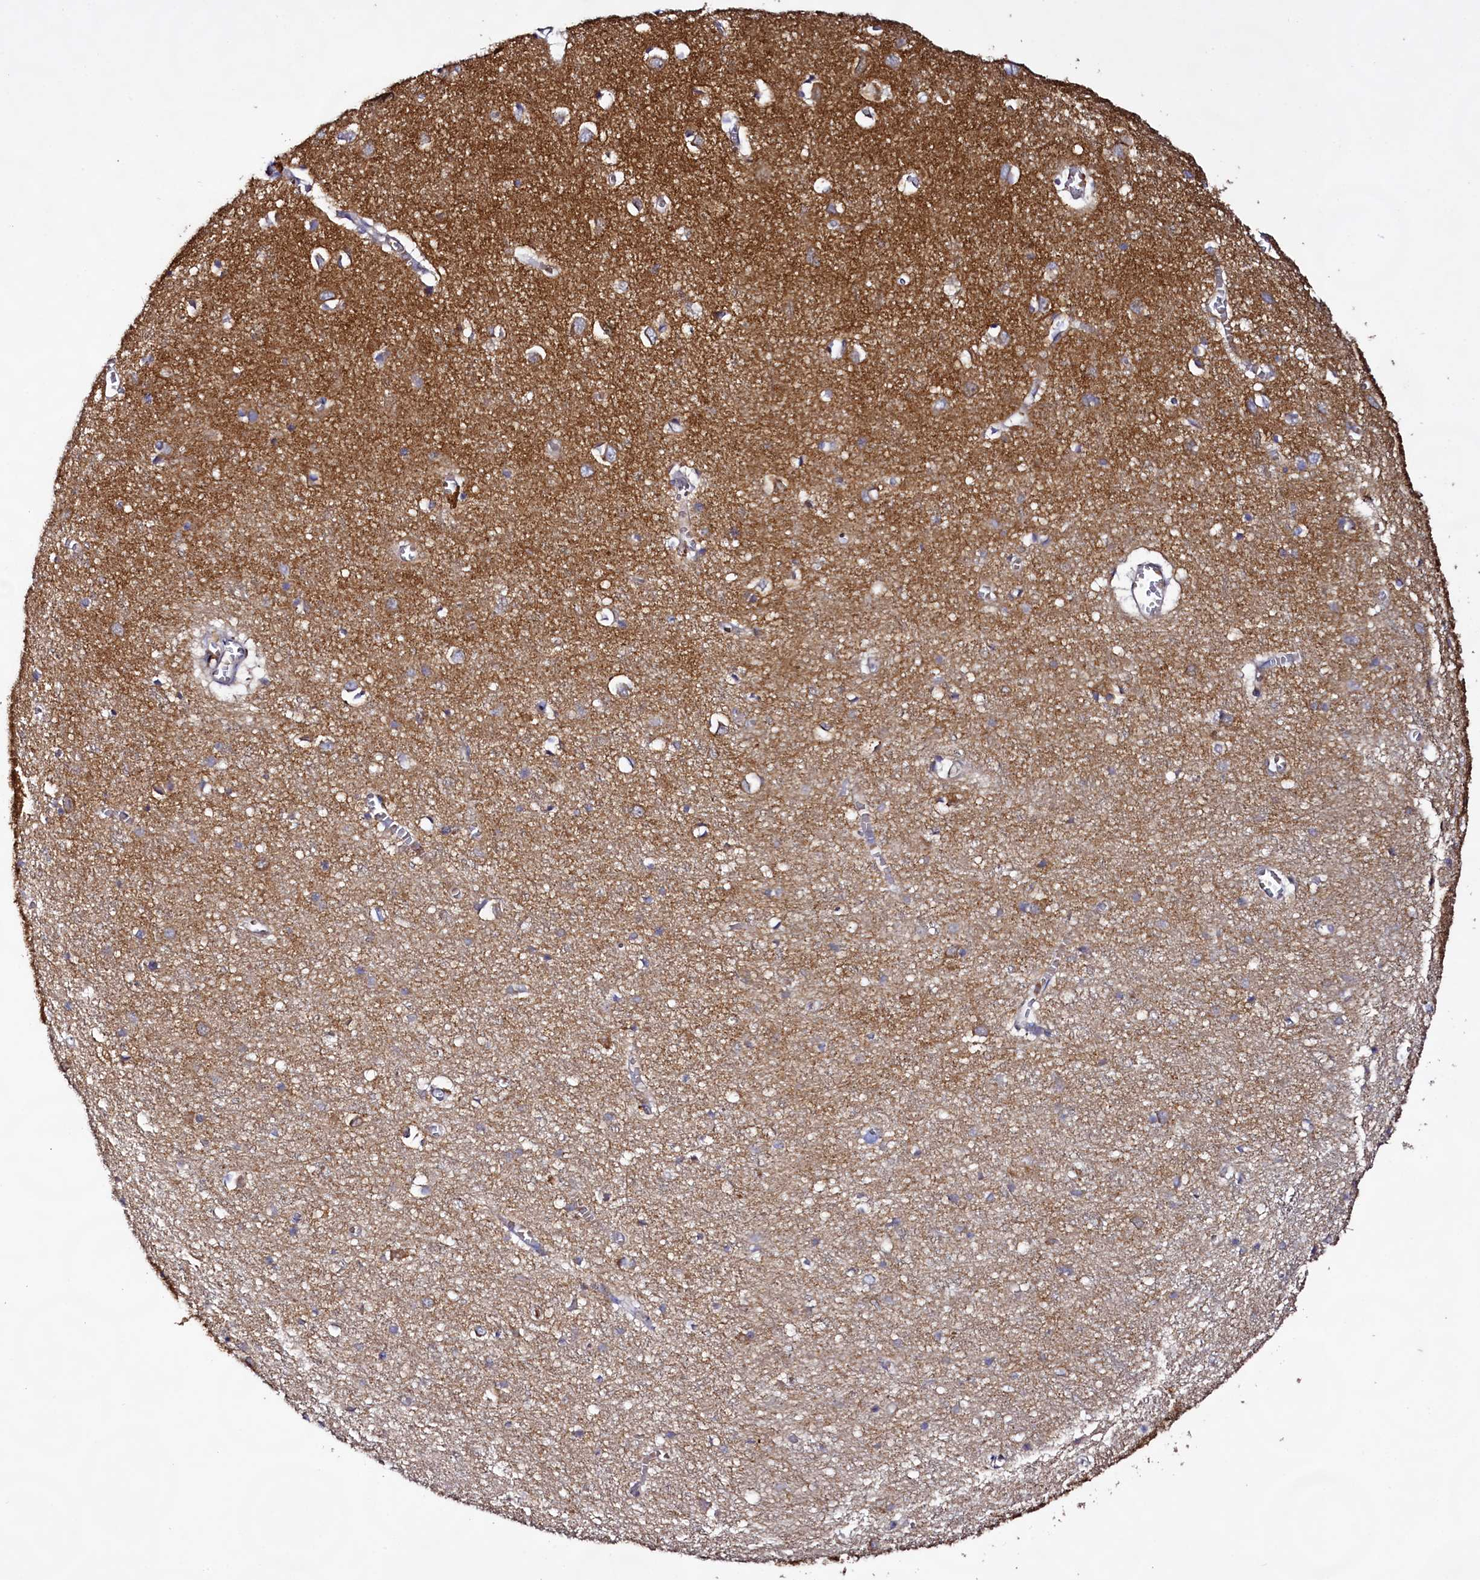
{"staining": {"intensity": "weak", "quantity": "25%-75%", "location": "cytoplasmic/membranous"}, "tissue": "cerebral cortex", "cell_type": "Endothelial cells", "image_type": "normal", "snomed": [{"axis": "morphology", "description": "Normal tissue, NOS"}, {"axis": "topography", "description": "Cerebral cortex"}], "caption": "Approximately 25%-75% of endothelial cells in unremarkable human cerebral cortex reveal weak cytoplasmic/membranous protein positivity as visualized by brown immunohistochemical staining.", "gene": "DMXL2", "patient": {"sex": "female", "age": 64}}